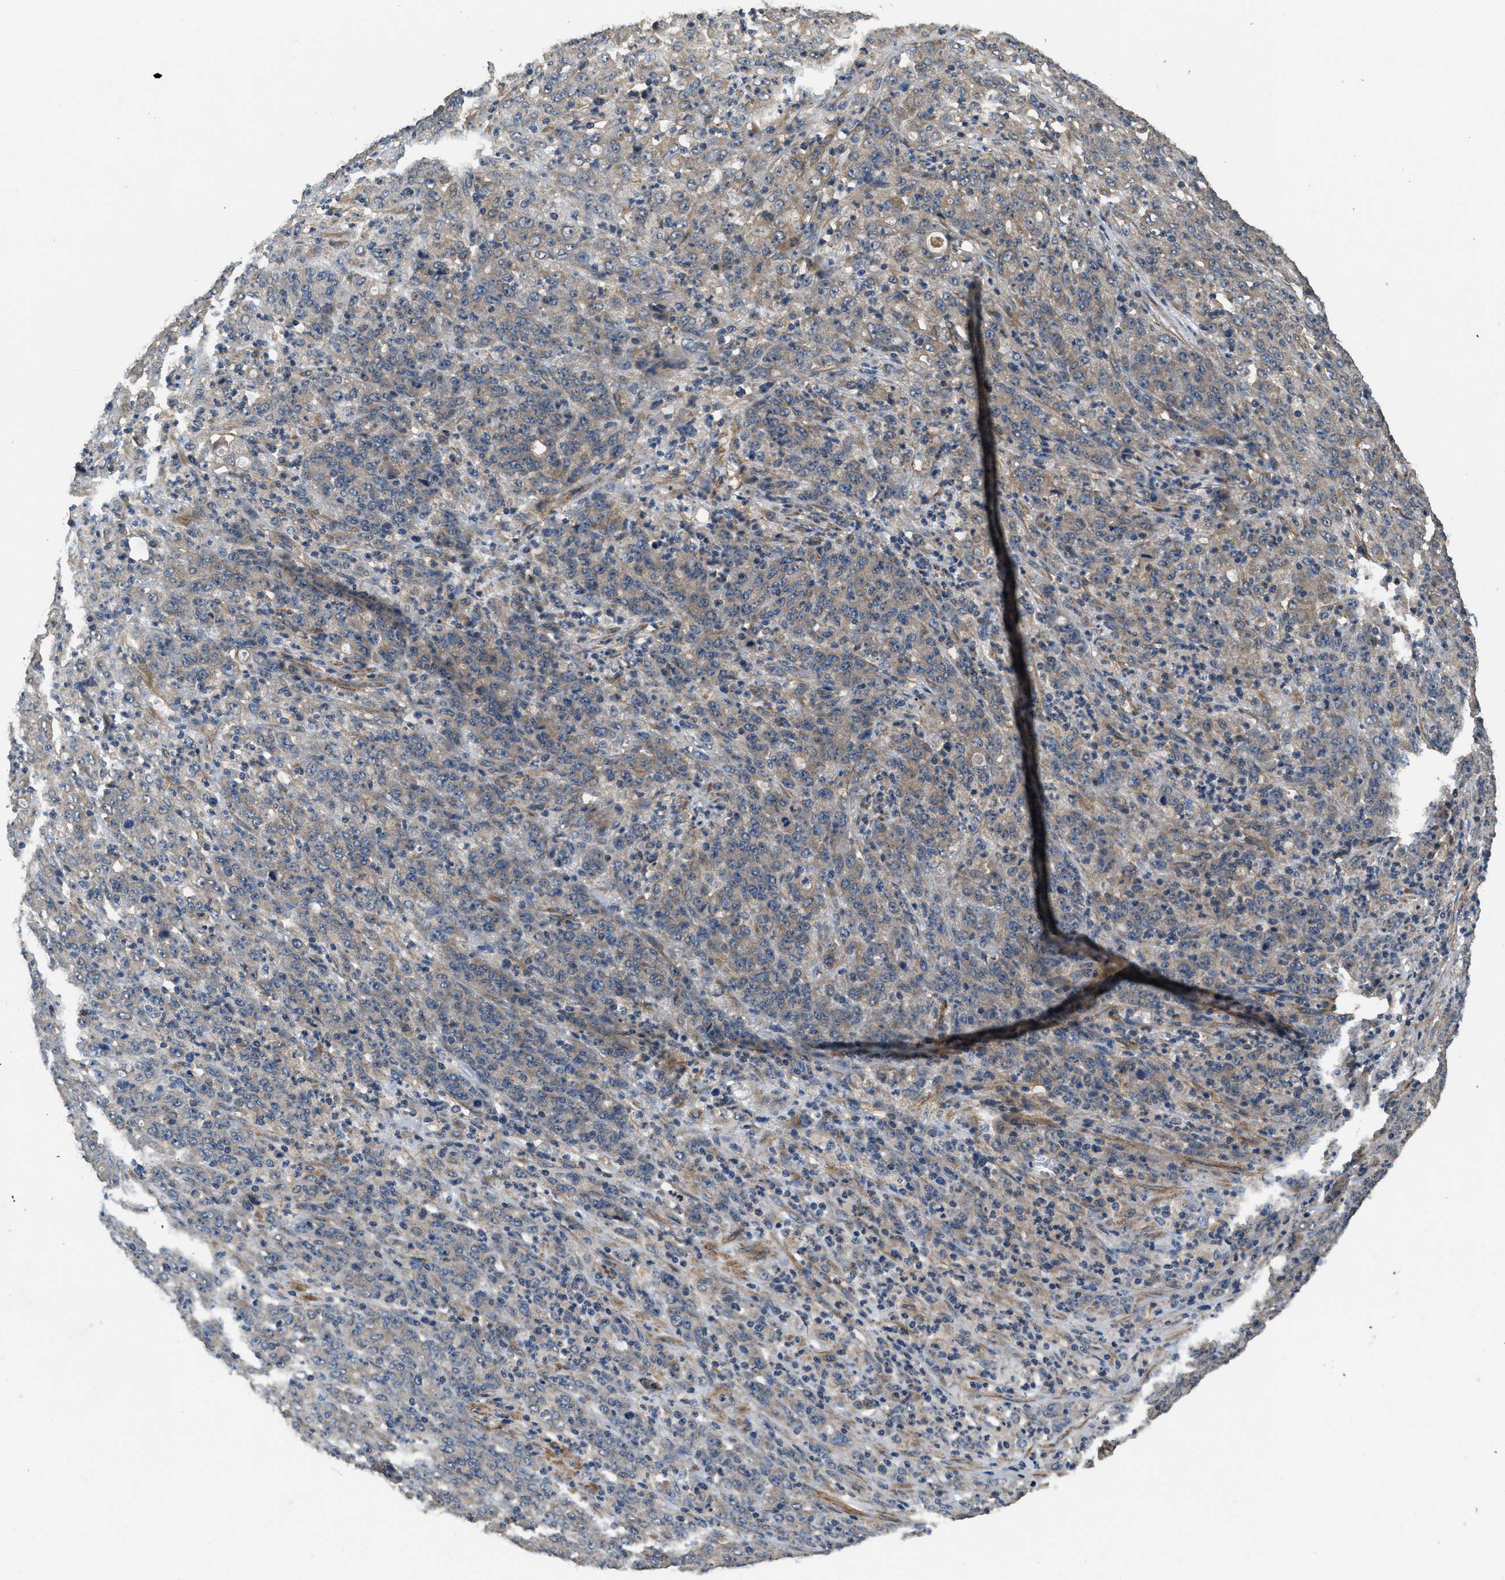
{"staining": {"intensity": "weak", "quantity": "25%-75%", "location": "cytoplasmic/membranous"}, "tissue": "stomach cancer", "cell_type": "Tumor cells", "image_type": "cancer", "snomed": [{"axis": "morphology", "description": "Adenocarcinoma, NOS"}, {"axis": "topography", "description": "Stomach, lower"}], "caption": "About 25%-75% of tumor cells in stomach adenocarcinoma exhibit weak cytoplasmic/membranous protein expression as visualized by brown immunohistochemical staining.", "gene": "THBS2", "patient": {"sex": "female", "age": 71}}